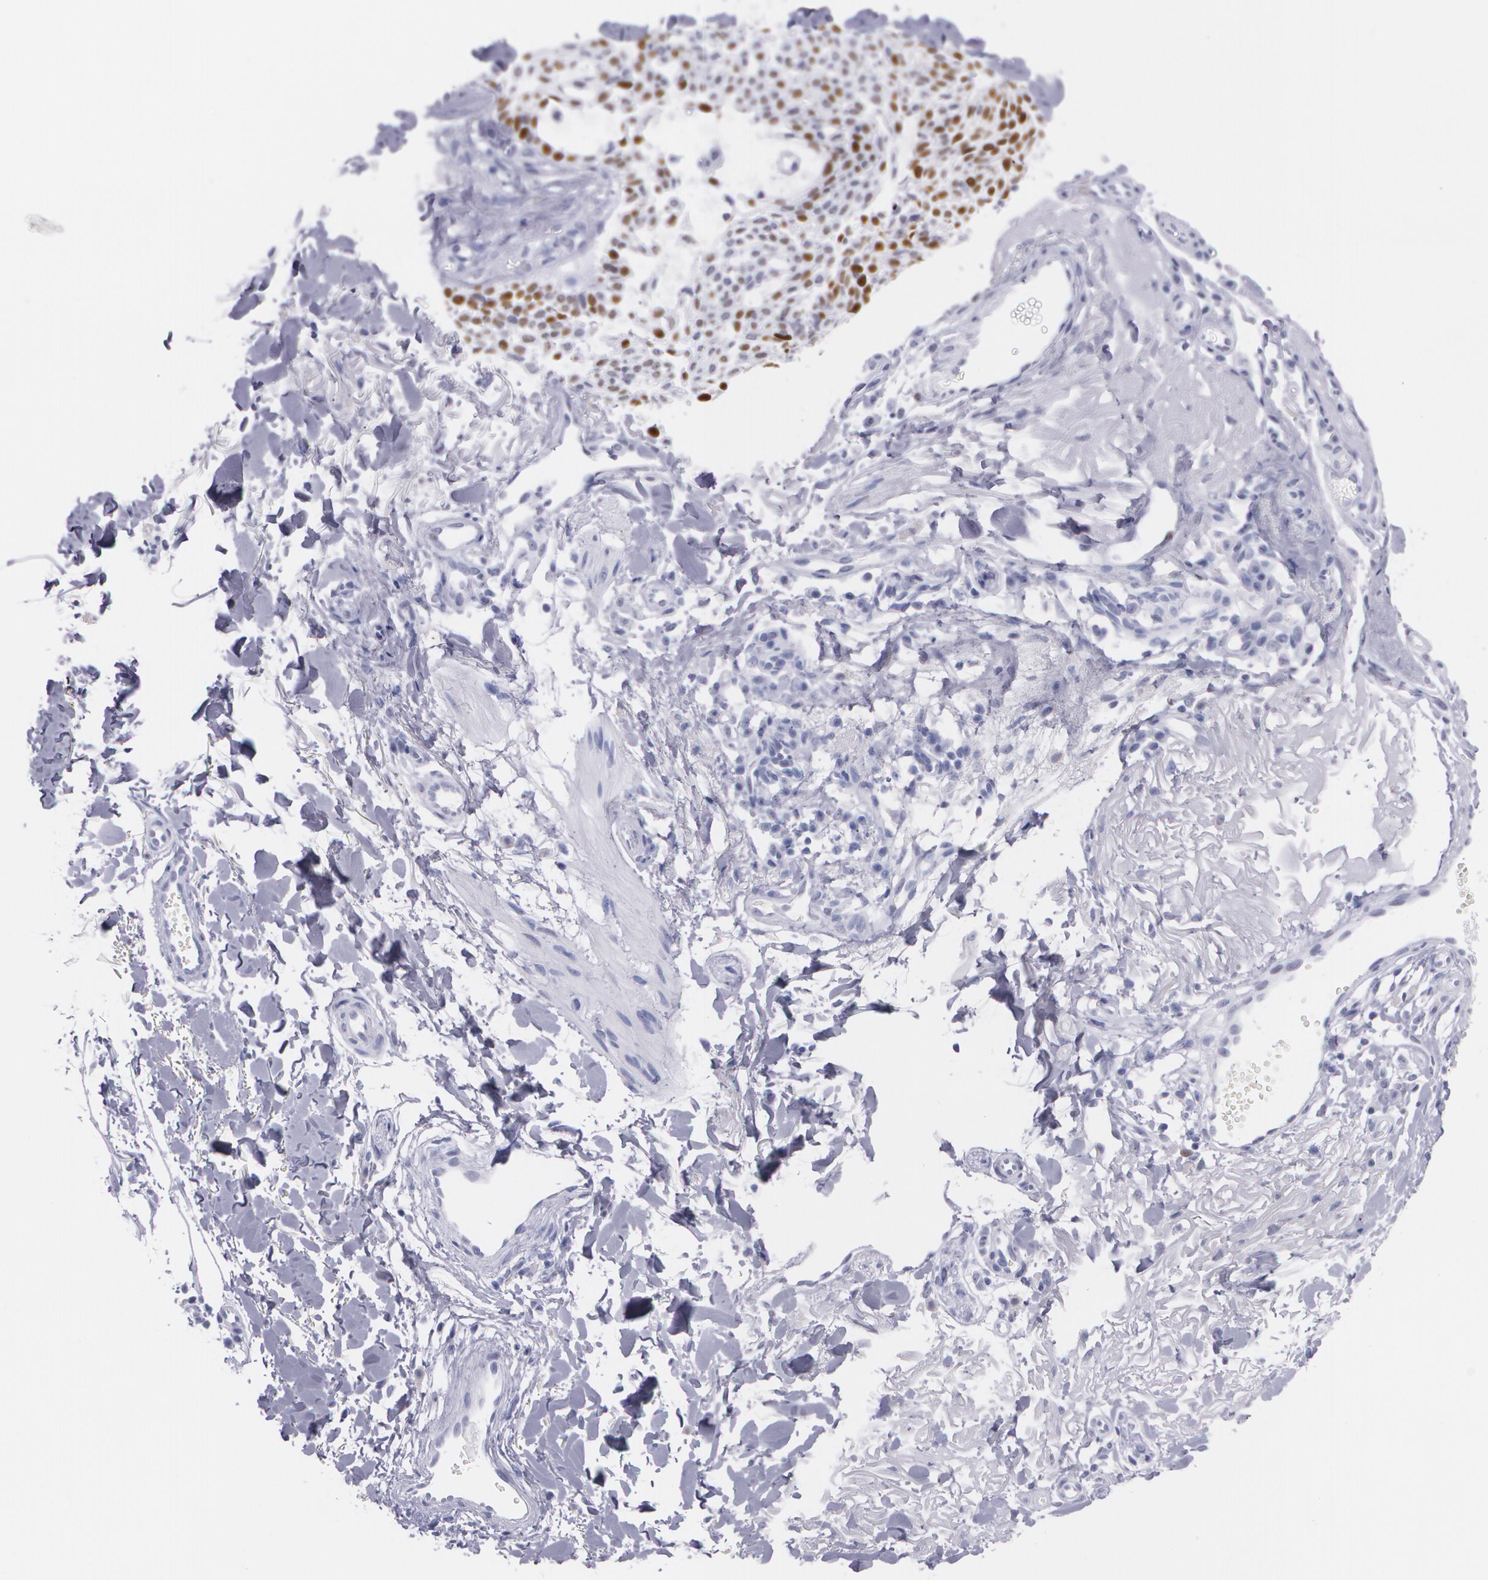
{"staining": {"intensity": "strong", "quantity": "25%-75%", "location": "nuclear"}, "tissue": "skin cancer", "cell_type": "Tumor cells", "image_type": "cancer", "snomed": [{"axis": "morphology", "description": "Basal cell carcinoma"}, {"axis": "topography", "description": "Skin"}], "caption": "This is an image of immunohistochemistry (IHC) staining of skin basal cell carcinoma, which shows strong positivity in the nuclear of tumor cells.", "gene": "TP53", "patient": {"sex": "male", "age": 74}}